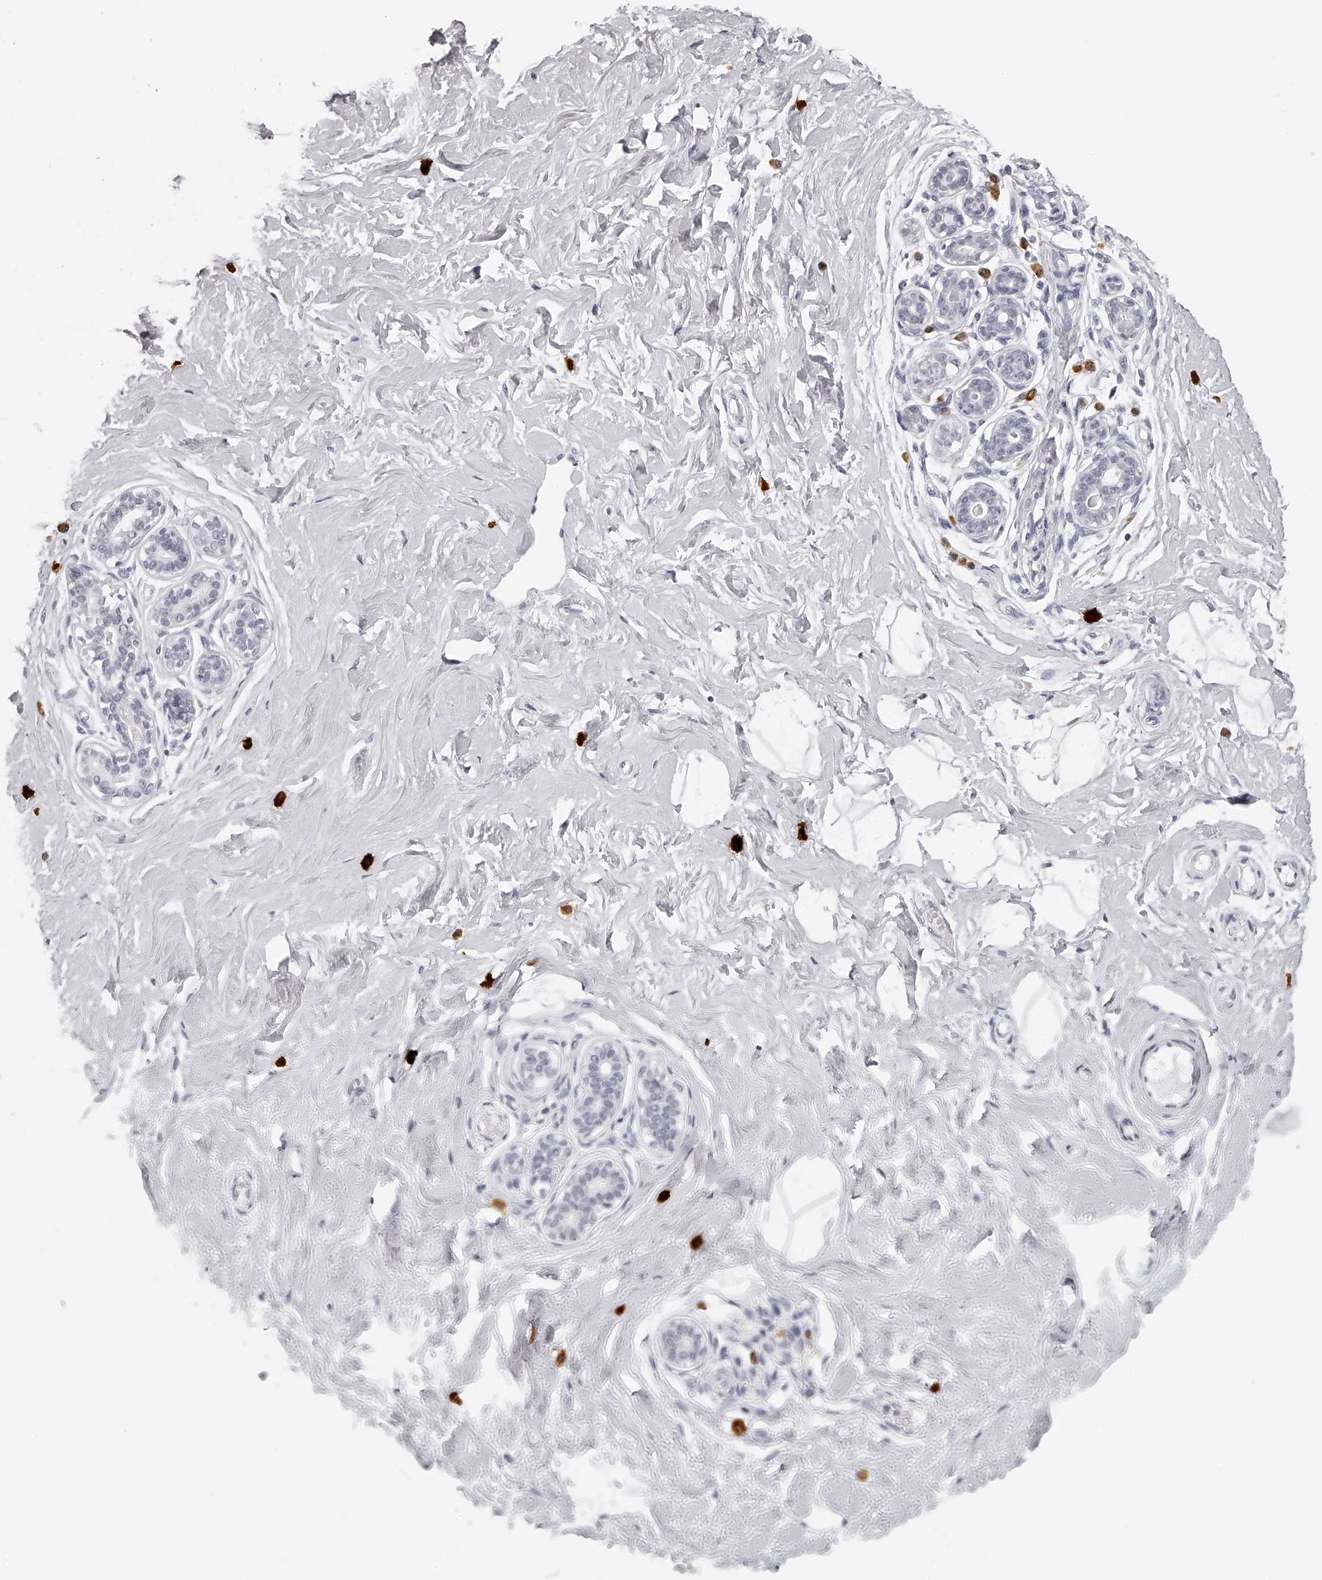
{"staining": {"intensity": "negative", "quantity": "none", "location": "none"}, "tissue": "breast", "cell_type": "Adipocytes", "image_type": "normal", "snomed": [{"axis": "morphology", "description": "Normal tissue, NOS"}, {"axis": "morphology", "description": "Adenoma, NOS"}, {"axis": "topography", "description": "Breast"}], "caption": "Adipocytes are negative for brown protein staining in benign breast. (Brightfield microscopy of DAB immunohistochemistry (IHC) at high magnification).", "gene": "SEC11C", "patient": {"sex": "female", "age": 23}}